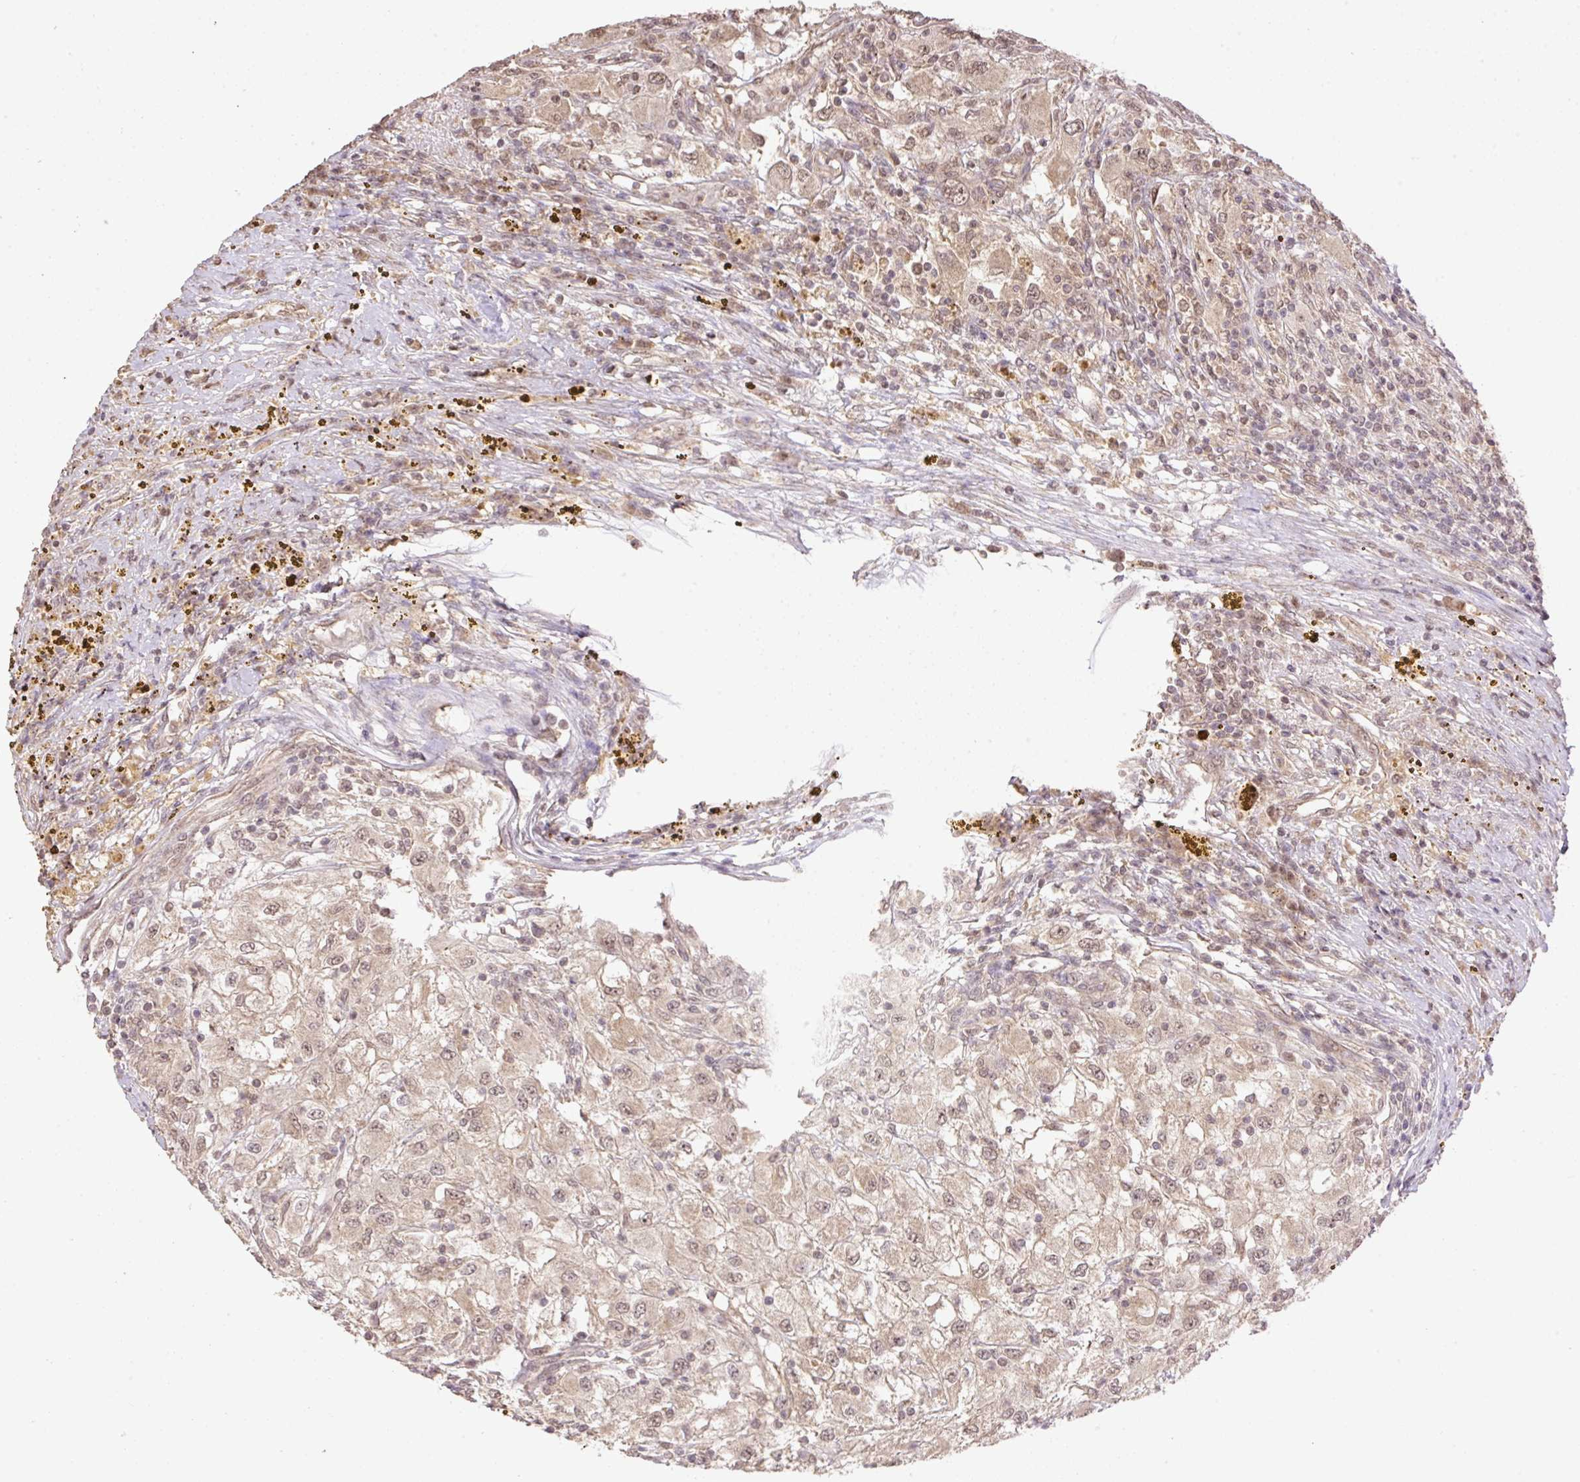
{"staining": {"intensity": "weak", "quantity": ">75%", "location": "cytoplasmic/membranous,nuclear"}, "tissue": "renal cancer", "cell_type": "Tumor cells", "image_type": "cancer", "snomed": [{"axis": "morphology", "description": "Adenocarcinoma, NOS"}, {"axis": "topography", "description": "Kidney"}], "caption": "About >75% of tumor cells in human renal cancer (adenocarcinoma) show weak cytoplasmic/membranous and nuclear protein positivity as visualized by brown immunohistochemical staining.", "gene": "VPS25", "patient": {"sex": "female", "age": 67}}